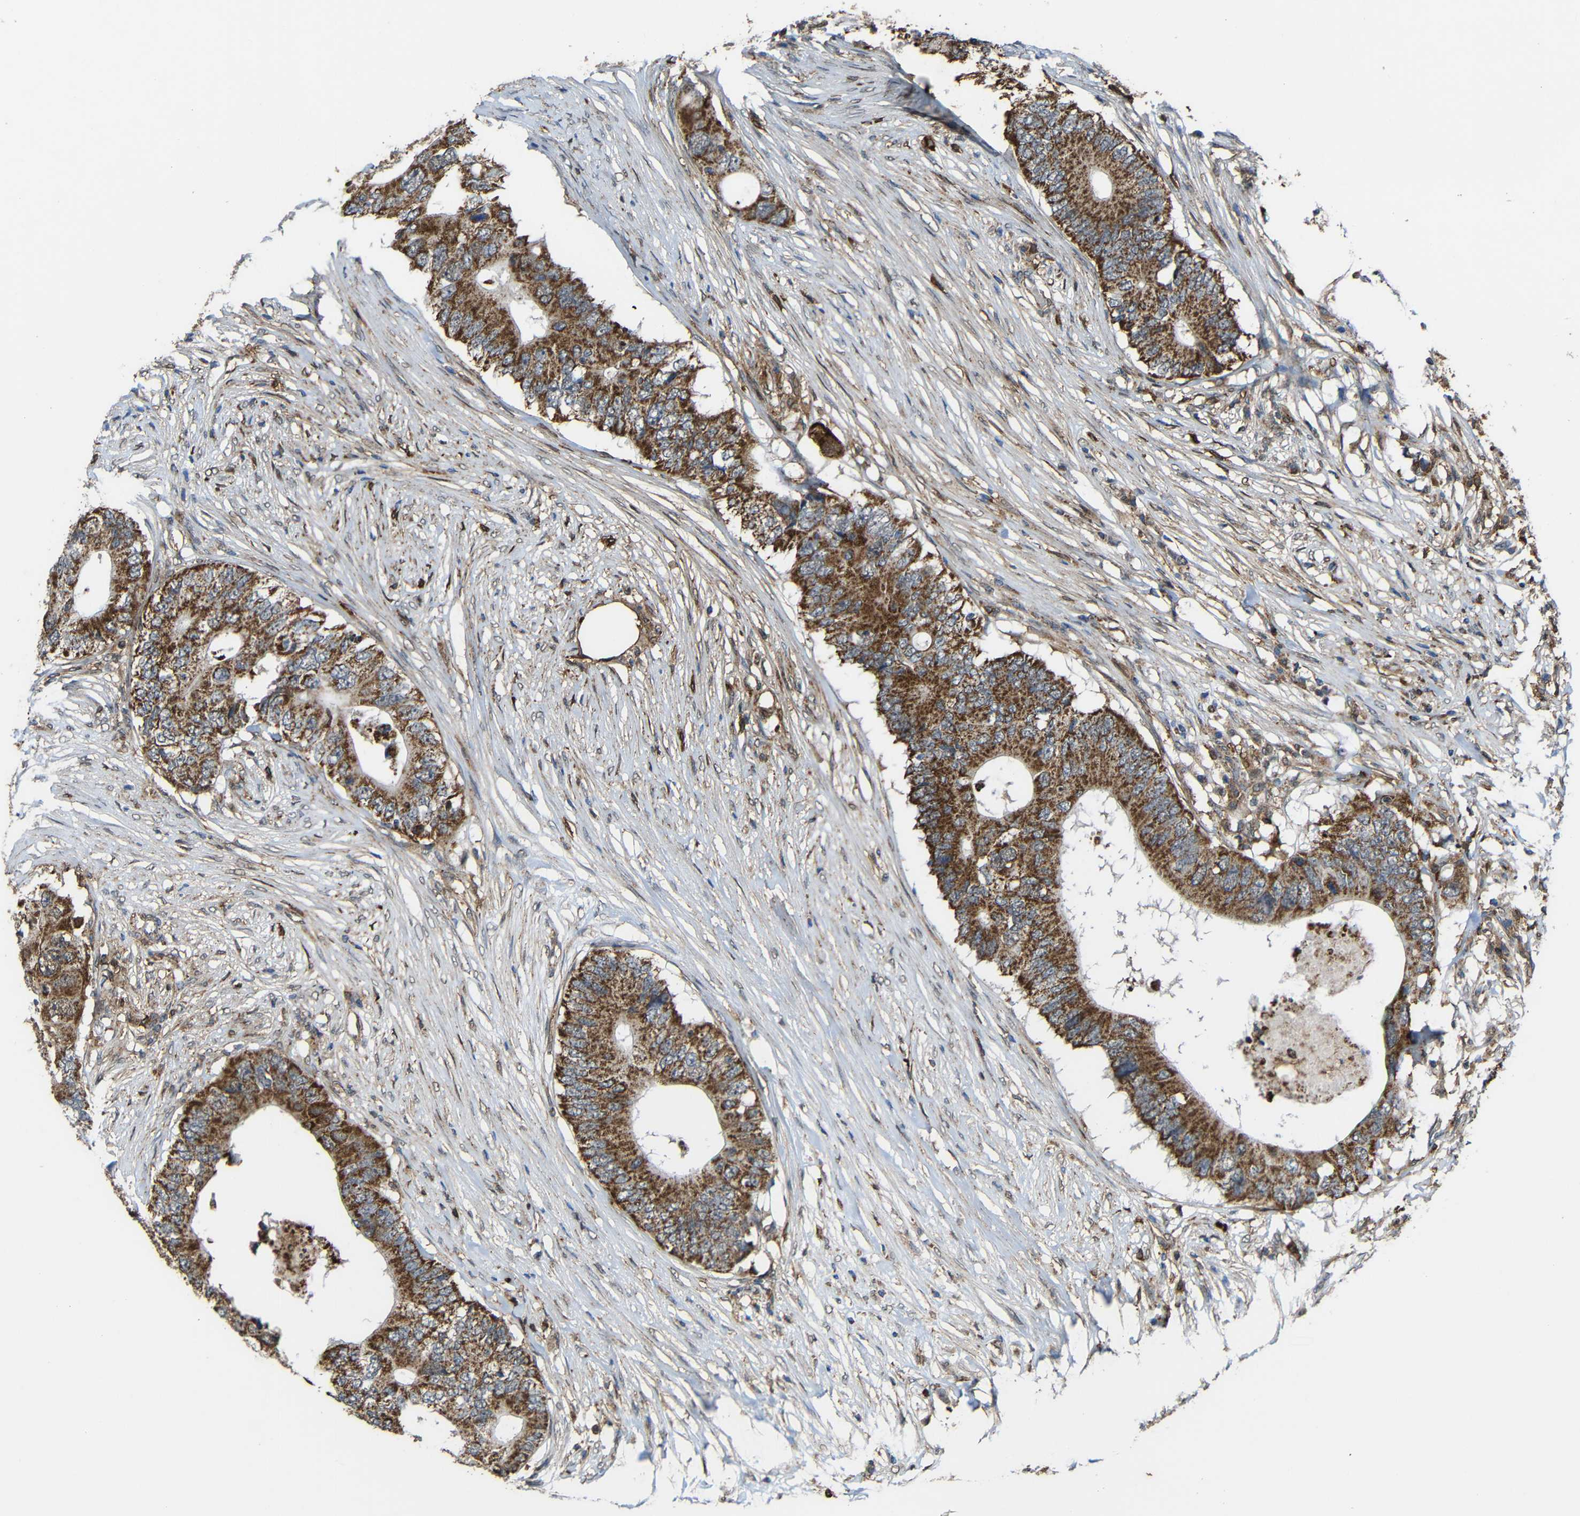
{"staining": {"intensity": "moderate", "quantity": ">75%", "location": "cytoplasmic/membranous"}, "tissue": "colorectal cancer", "cell_type": "Tumor cells", "image_type": "cancer", "snomed": [{"axis": "morphology", "description": "Adenocarcinoma, NOS"}, {"axis": "topography", "description": "Colon"}], "caption": "Colorectal adenocarcinoma stained with IHC displays moderate cytoplasmic/membranous positivity in approximately >75% of tumor cells. The protein of interest is stained brown, and the nuclei are stained in blue (DAB (3,3'-diaminobenzidine) IHC with brightfield microscopy, high magnification).", "gene": "C1GALT1", "patient": {"sex": "male", "age": 71}}